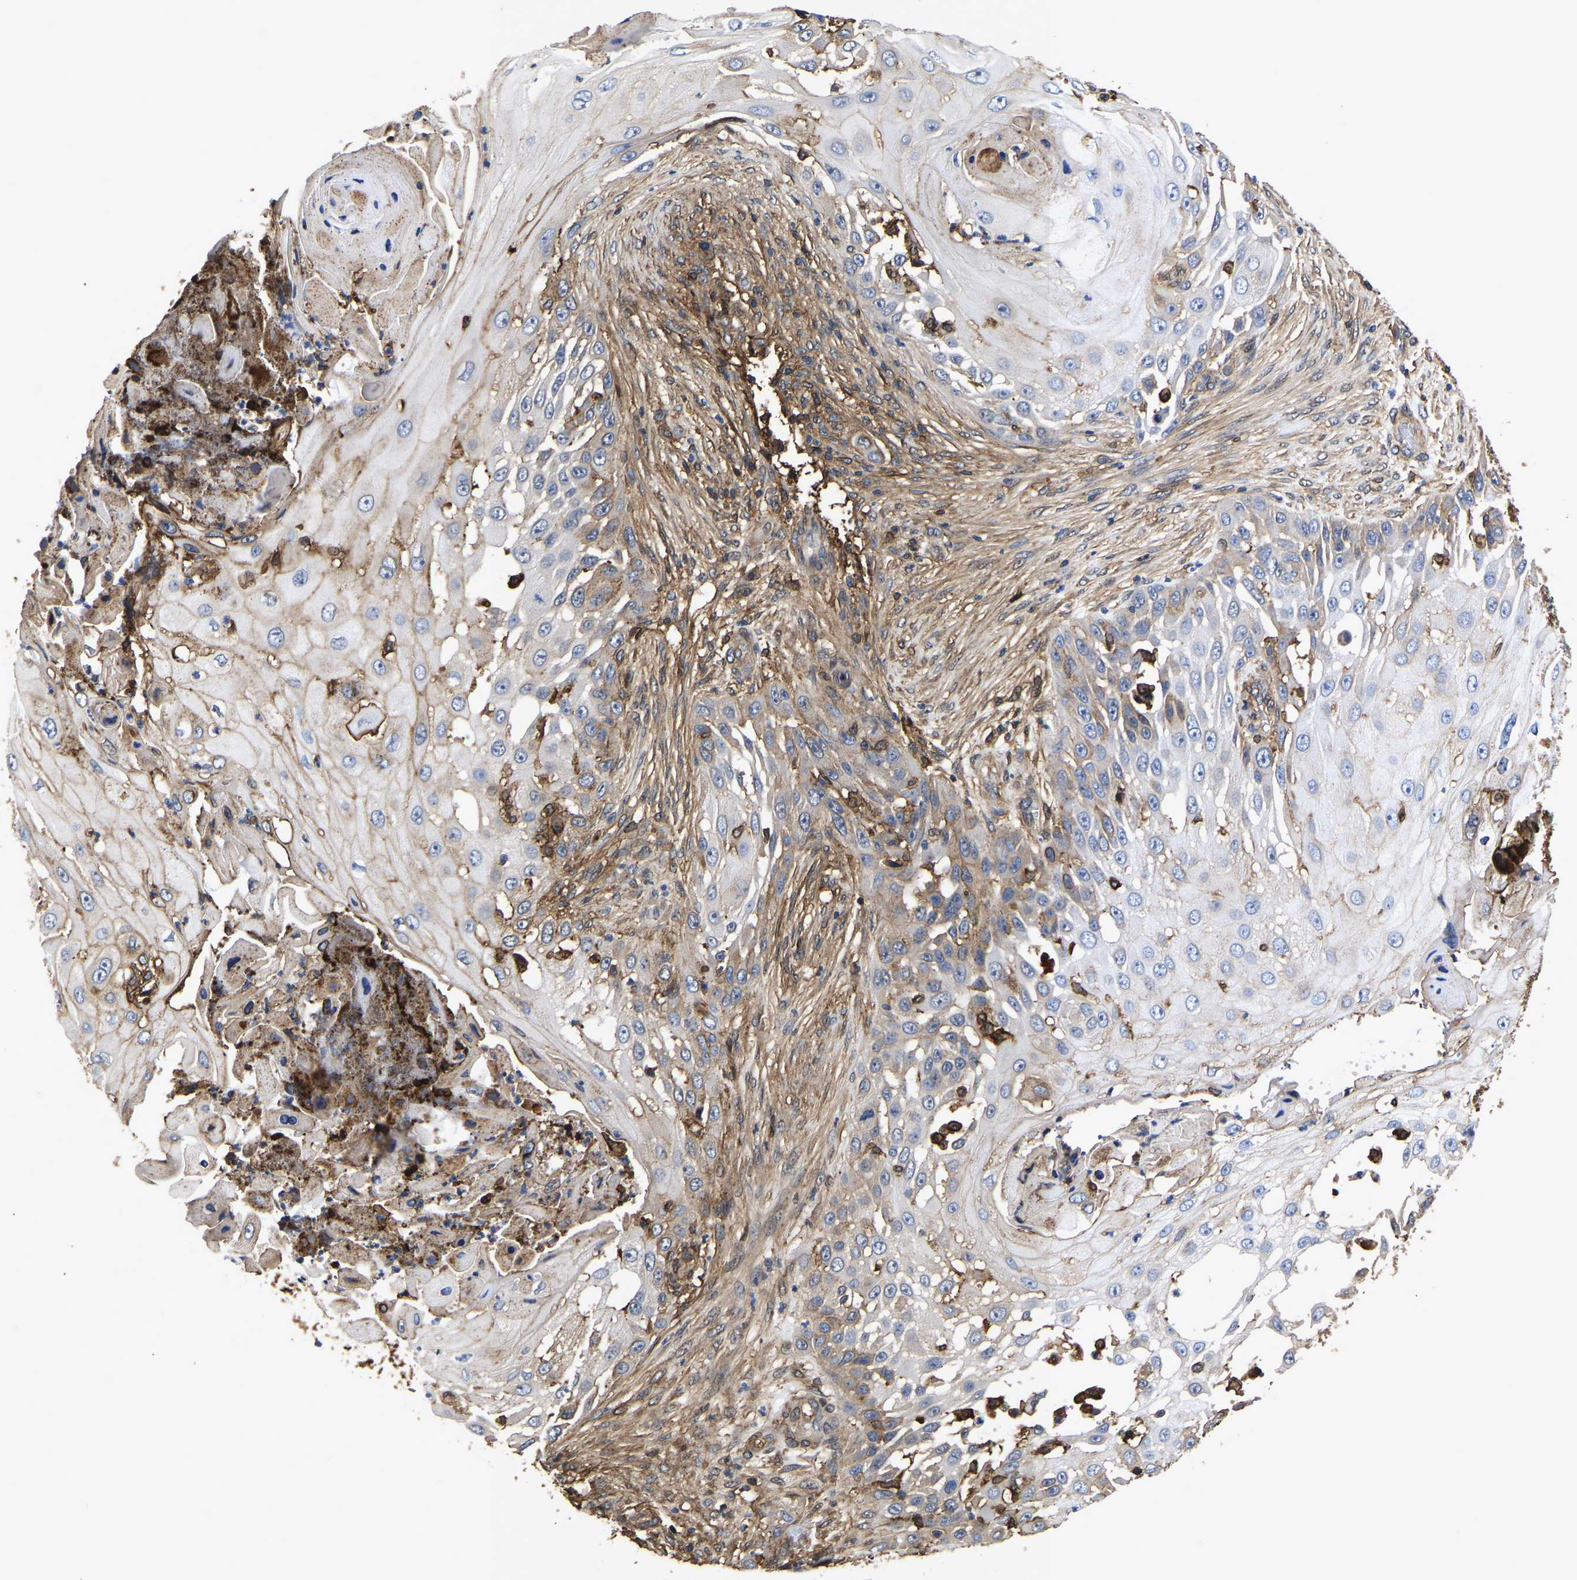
{"staining": {"intensity": "negative", "quantity": "none", "location": "none"}, "tissue": "skin cancer", "cell_type": "Tumor cells", "image_type": "cancer", "snomed": [{"axis": "morphology", "description": "Squamous cell carcinoma, NOS"}, {"axis": "topography", "description": "Skin"}], "caption": "A high-resolution micrograph shows IHC staining of squamous cell carcinoma (skin), which shows no significant staining in tumor cells. (DAB (3,3'-diaminobenzidine) immunohistochemistry, high magnification).", "gene": "LIF", "patient": {"sex": "female", "age": 44}}